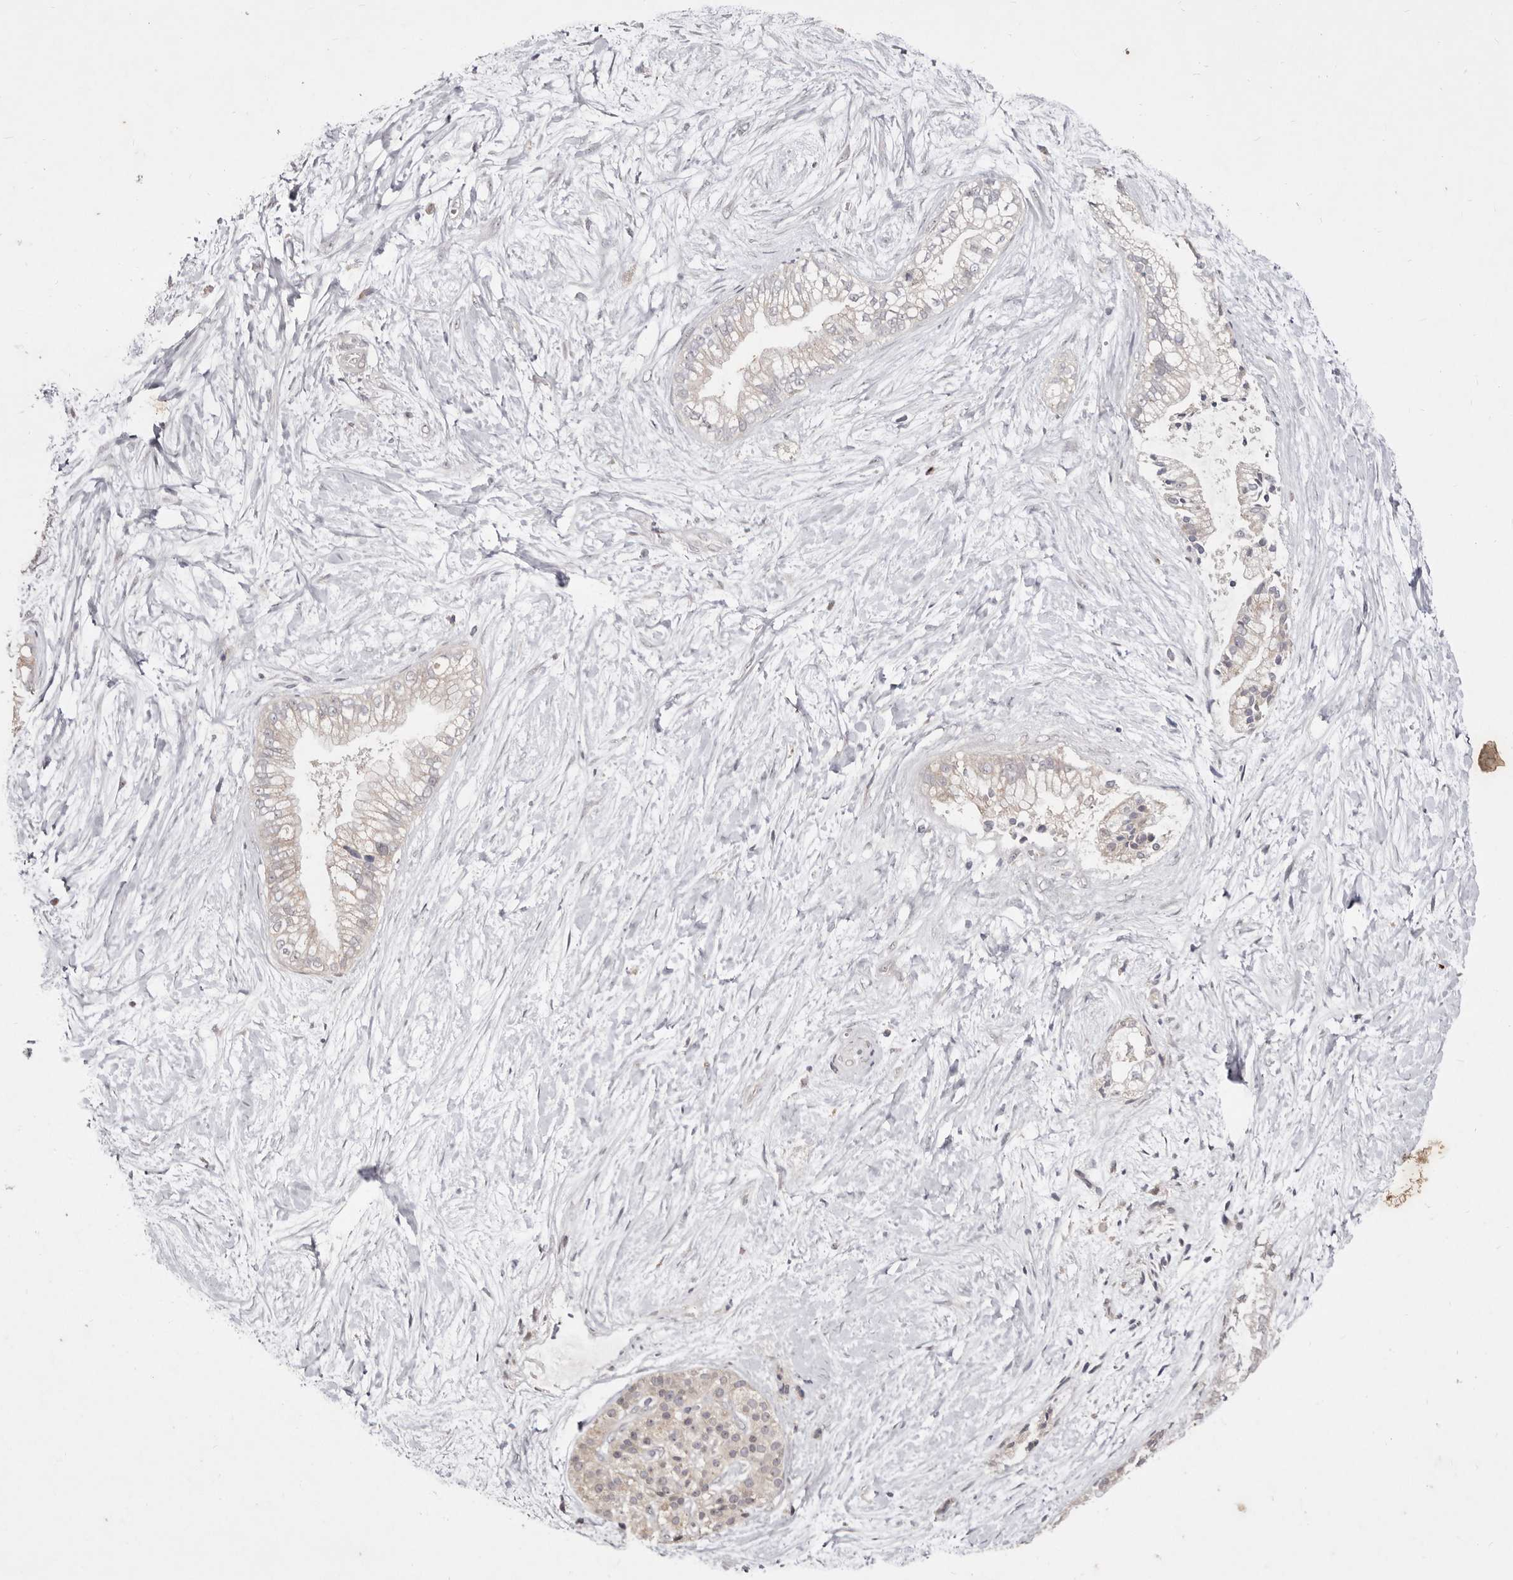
{"staining": {"intensity": "negative", "quantity": "none", "location": "none"}, "tissue": "pancreatic cancer", "cell_type": "Tumor cells", "image_type": "cancer", "snomed": [{"axis": "morphology", "description": "Adenocarcinoma, NOS"}, {"axis": "topography", "description": "Pancreas"}], "caption": "IHC of human pancreatic cancer reveals no staining in tumor cells. (DAB immunohistochemistry (IHC) visualized using brightfield microscopy, high magnification).", "gene": "FLAD1", "patient": {"sex": "male", "age": 68}}